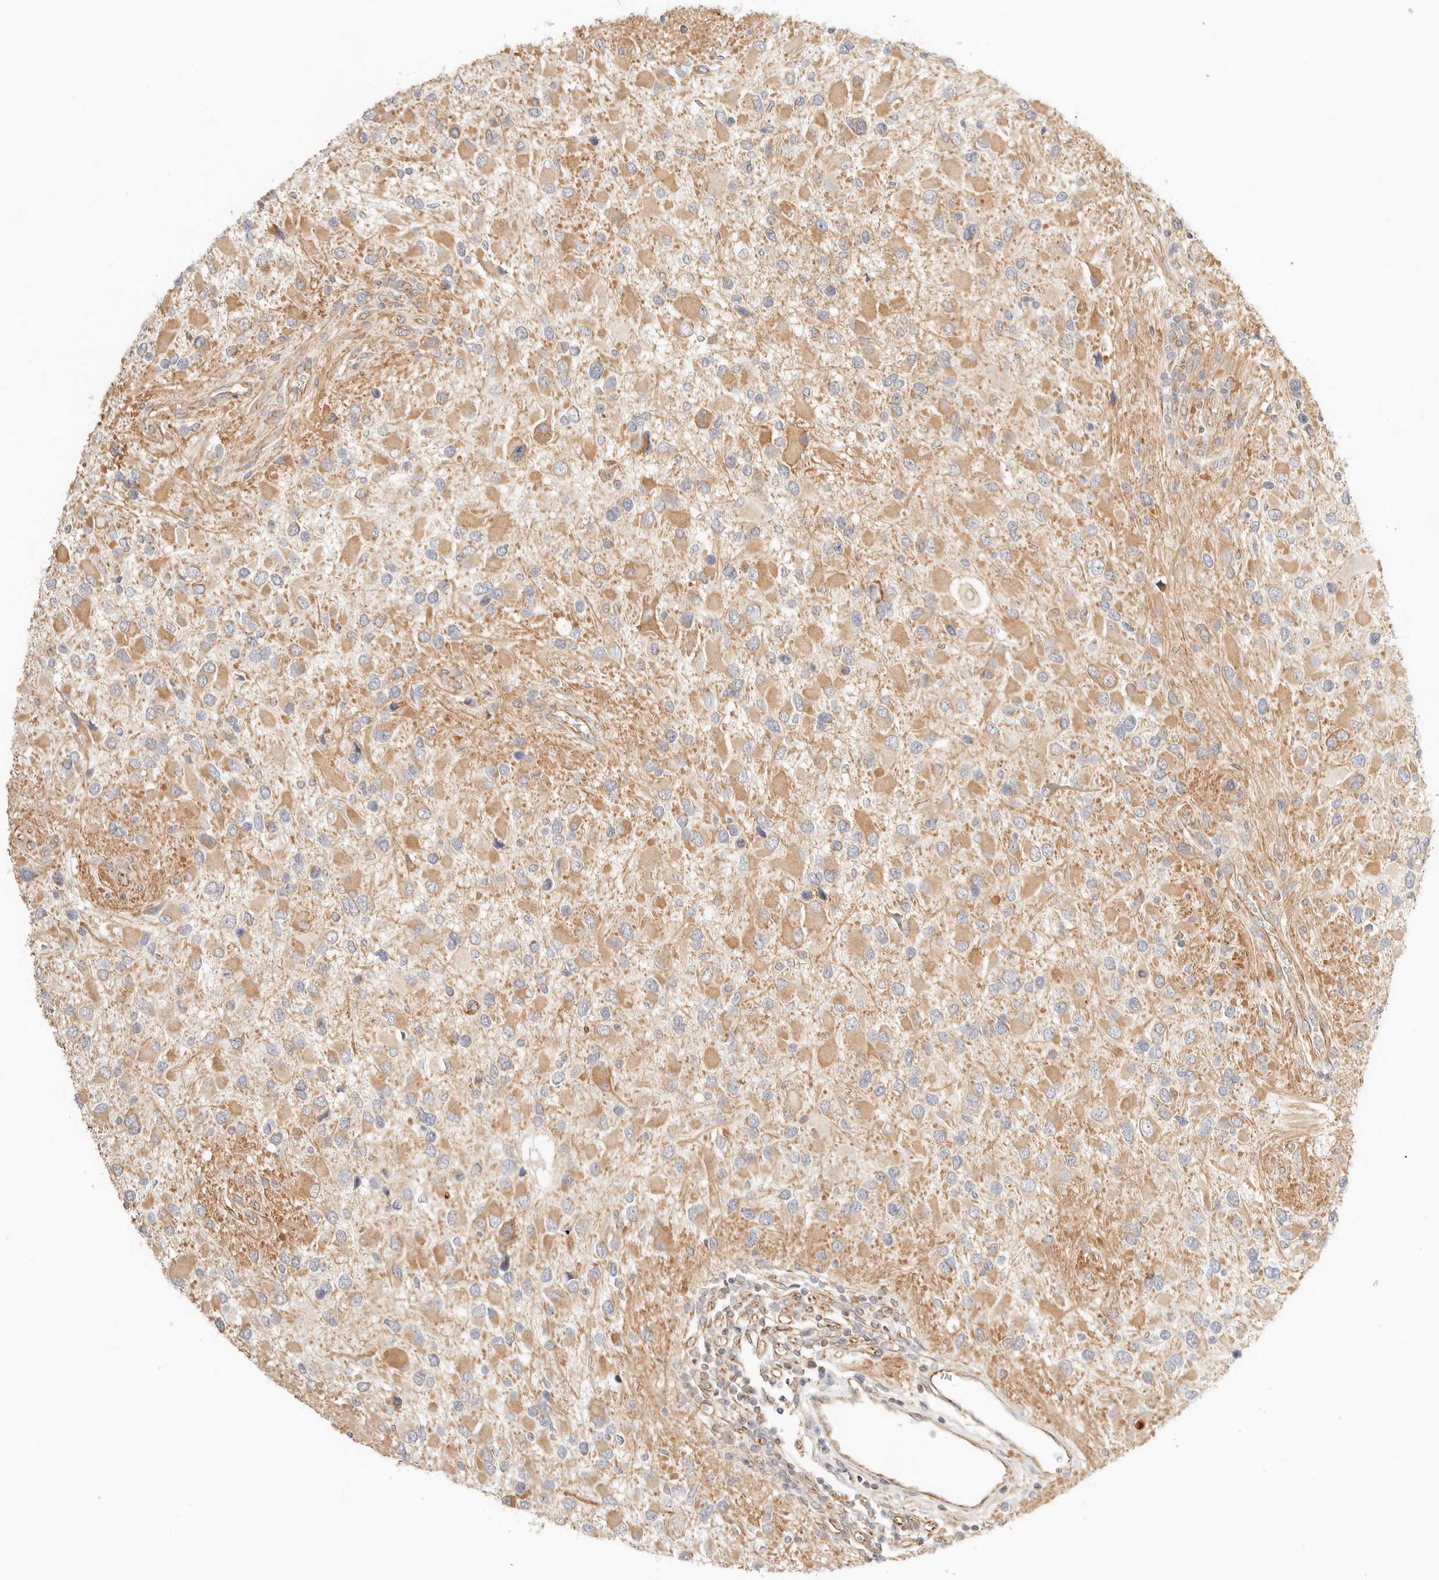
{"staining": {"intensity": "weak", "quantity": ">75%", "location": "cytoplasmic/membranous"}, "tissue": "glioma", "cell_type": "Tumor cells", "image_type": "cancer", "snomed": [{"axis": "morphology", "description": "Glioma, malignant, High grade"}, {"axis": "topography", "description": "Brain"}], "caption": "Protein analysis of malignant glioma (high-grade) tissue displays weak cytoplasmic/membranous staining in approximately >75% of tumor cells. (DAB IHC with brightfield microscopy, high magnification).", "gene": "ZC3H11A", "patient": {"sex": "male", "age": 53}}